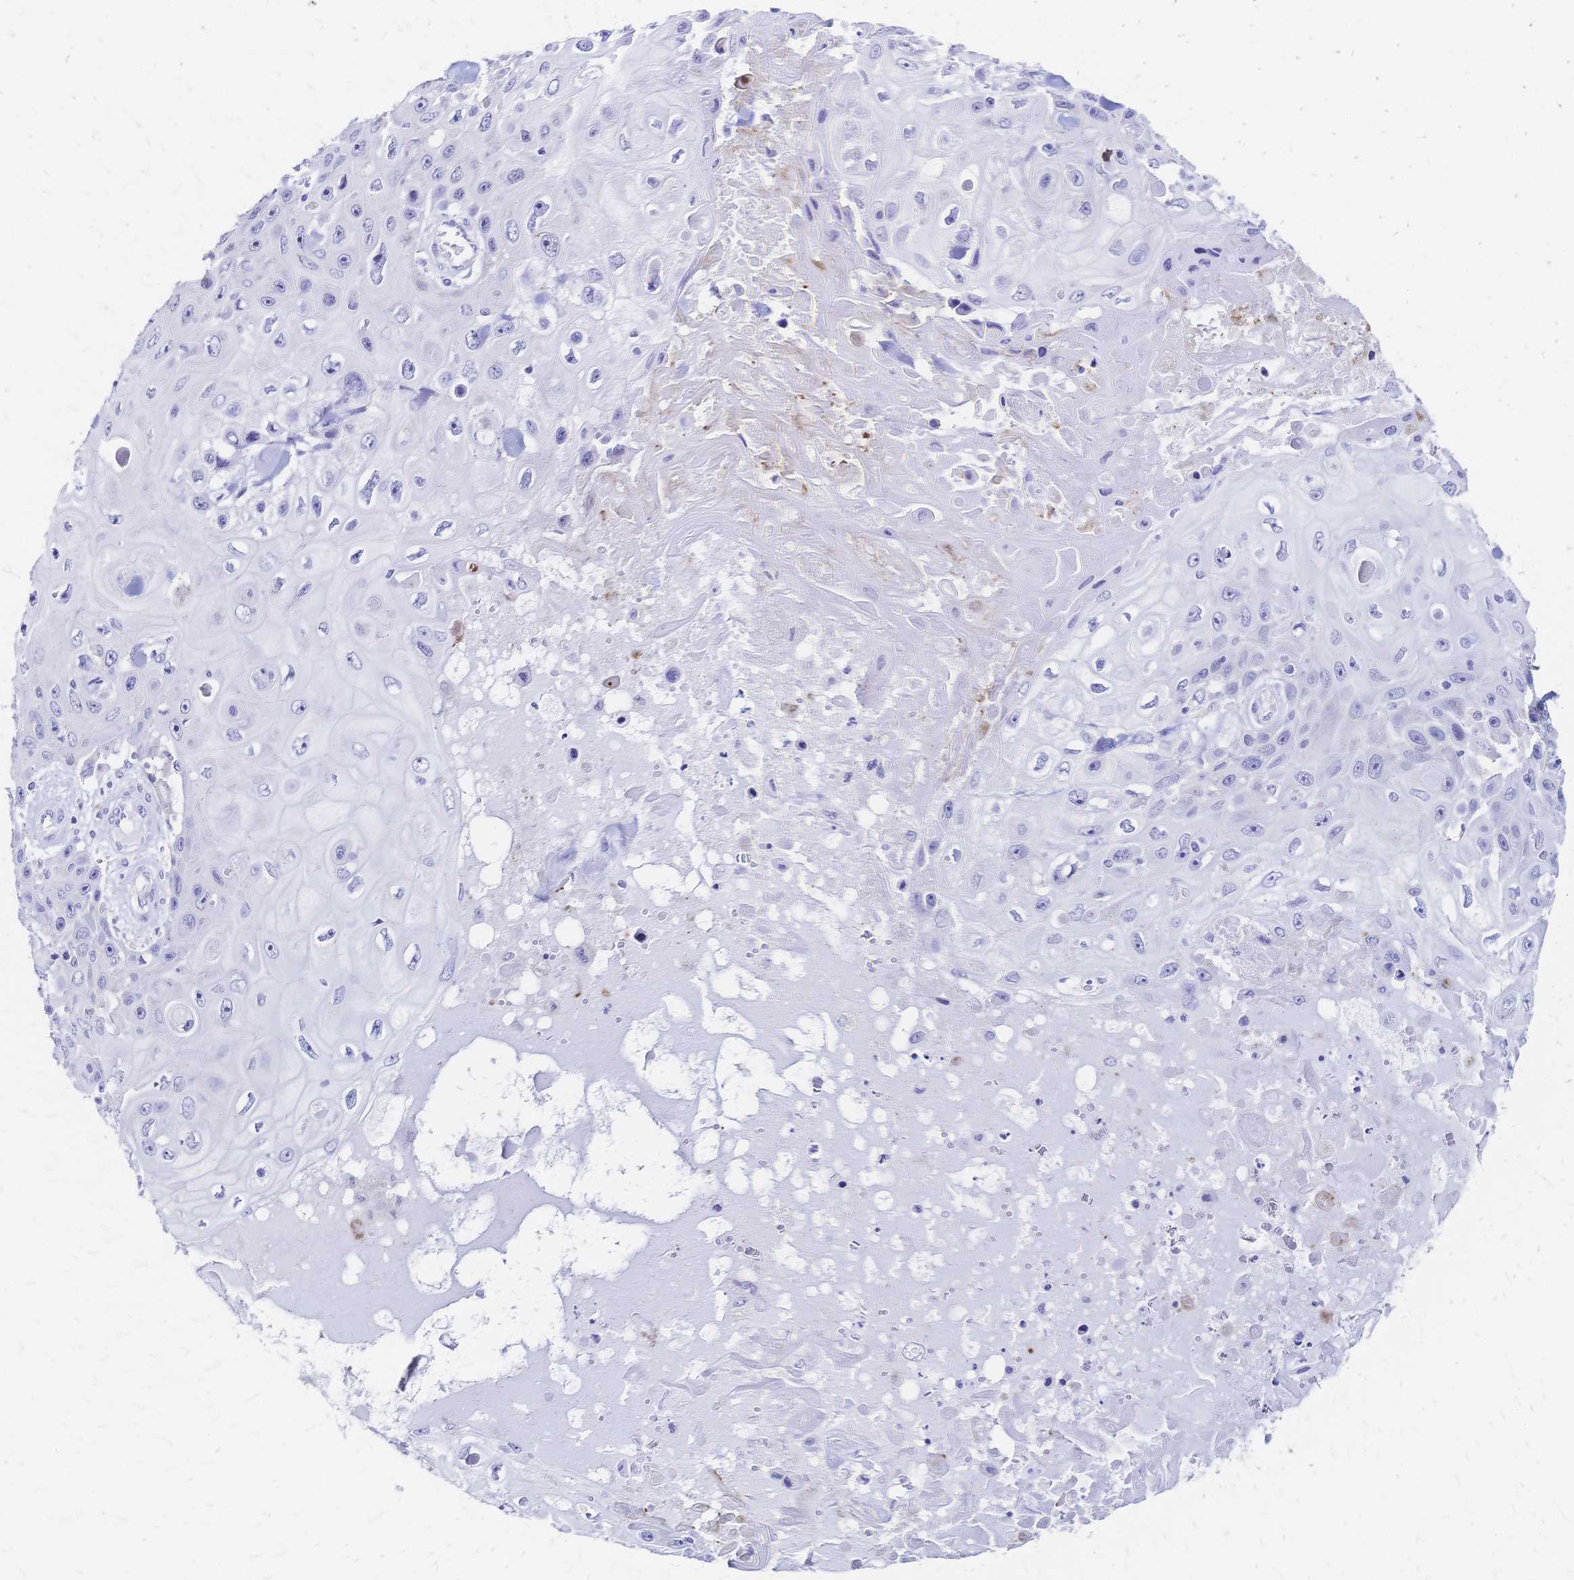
{"staining": {"intensity": "negative", "quantity": "none", "location": "none"}, "tissue": "skin cancer", "cell_type": "Tumor cells", "image_type": "cancer", "snomed": [{"axis": "morphology", "description": "Squamous cell carcinoma, NOS"}, {"axis": "topography", "description": "Skin"}], "caption": "This micrograph is of skin cancer stained with IHC to label a protein in brown with the nuclei are counter-stained blue. There is no positivity in tumor cells.", "gene": "SLC5A1", "patient": {"sex": "male", "age": 82}}